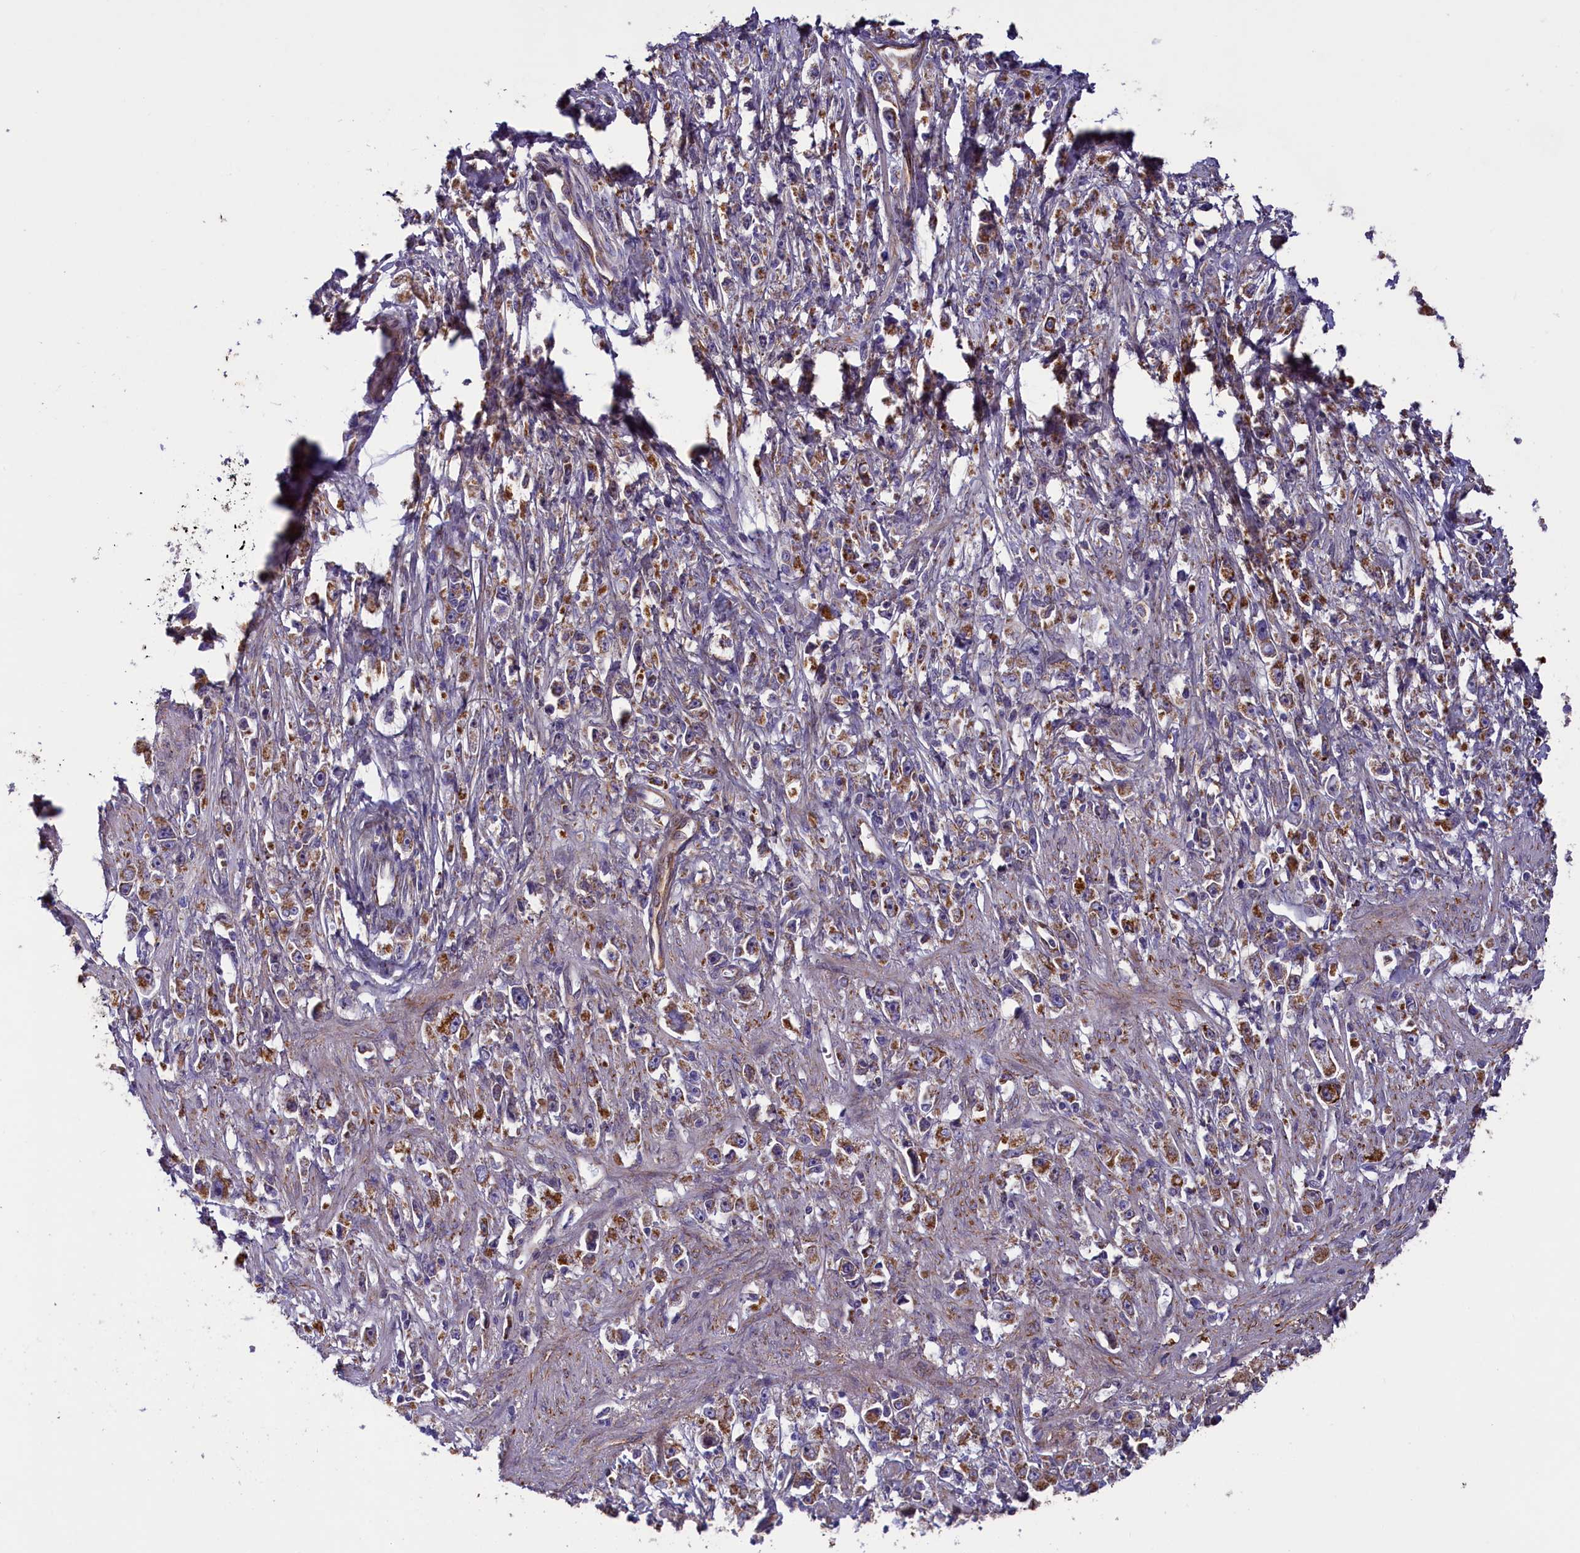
{"staining": {"intensity": "moderate", "quantity": ">75%", "location": "cytoplasmic/membranous"}, "tissue": "stomach cancer", "cell_type": "Tumor cells", "image_type": "cancer", "snomed": [{"axis": "morphology", "description": "Adenocarcinoma, NOS"}, {"axis": "topography", "description": "Stomach"}], "caption": "This image displays IHC staining of human stomach cancer, with medium moderate cytoplasmic/membranous expression in about >75% of tumor cells.", "gene": "ACAD8", "patient": {"sex": "female", "age": 59}}